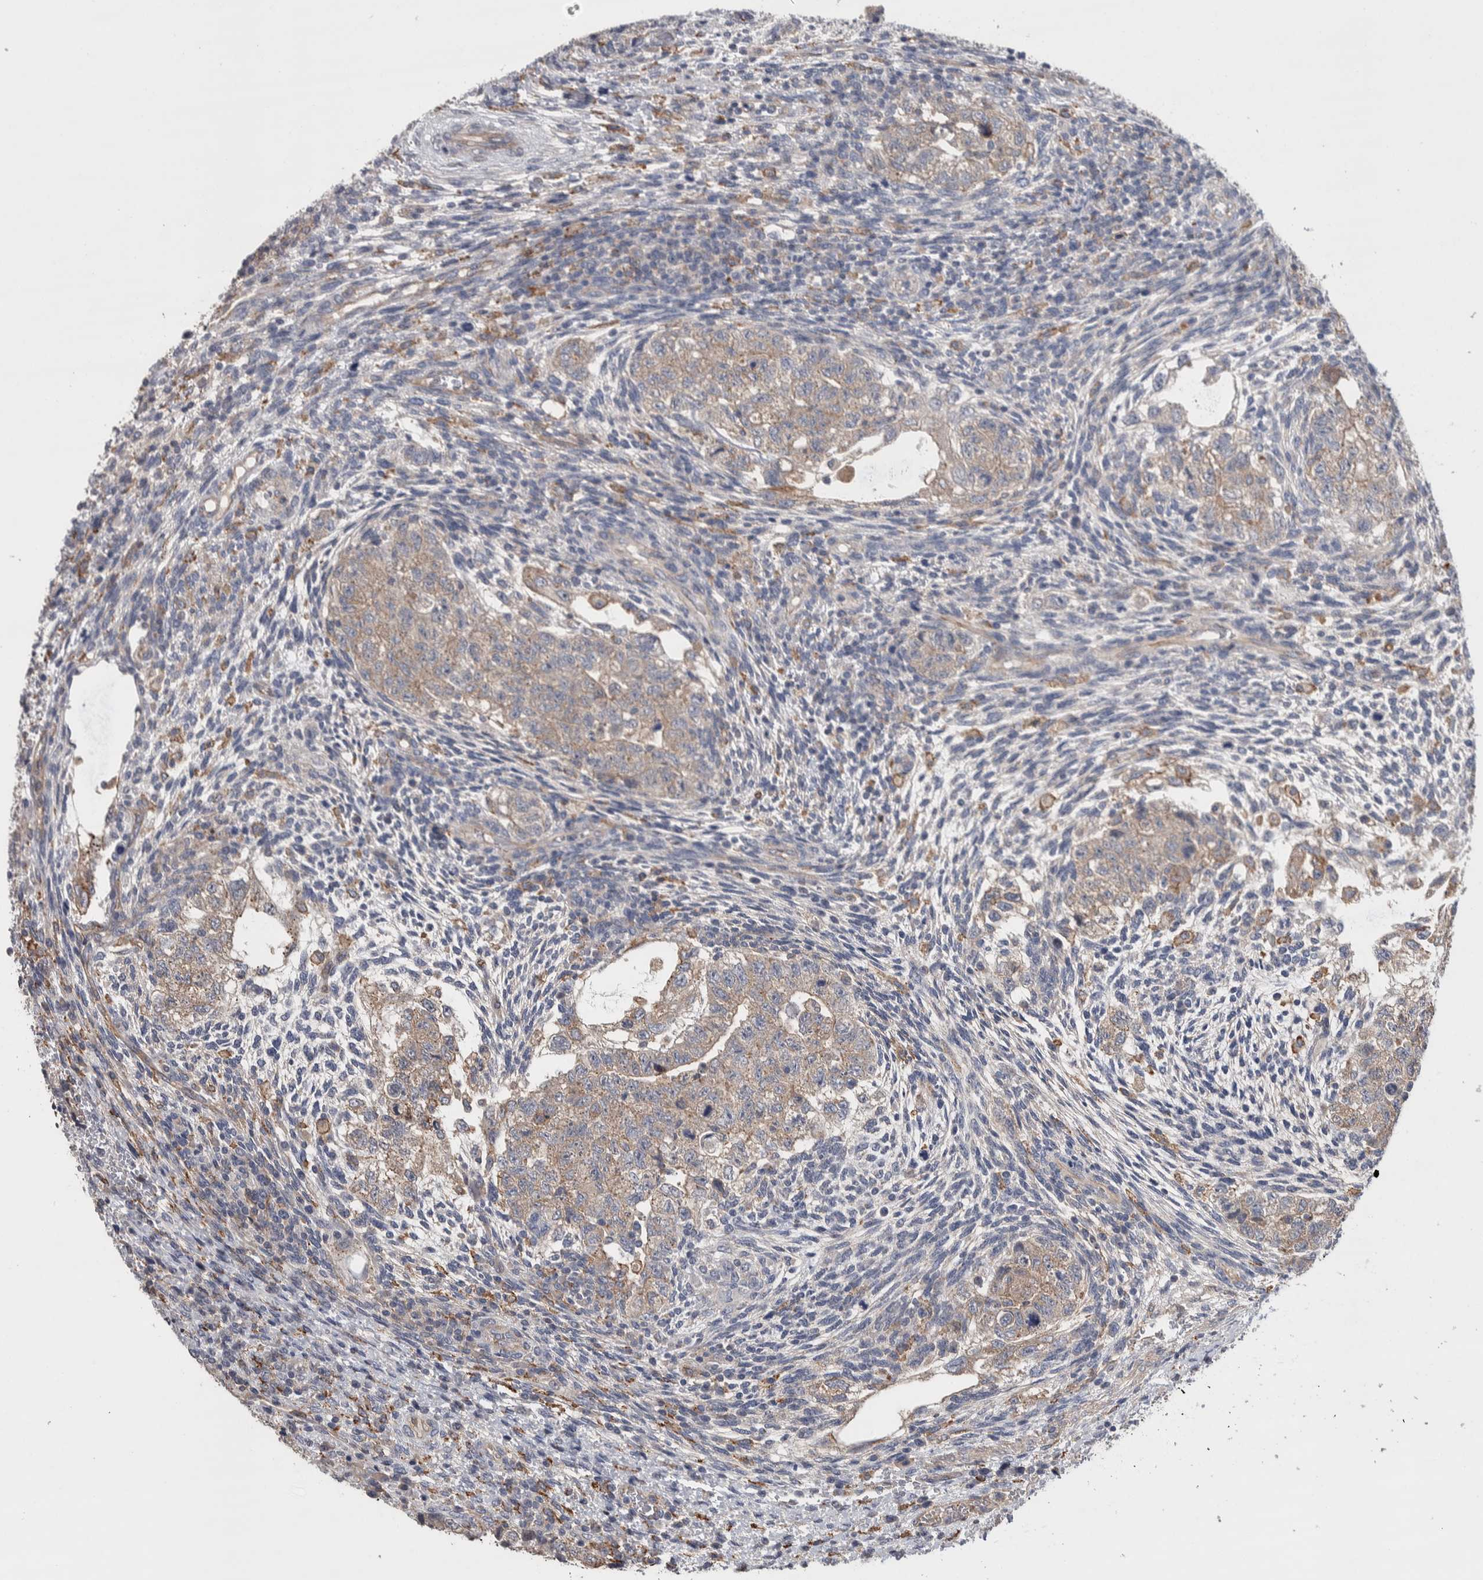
{"staining": {"intensity": "weak", "quantity": ">75%", "location": "cytoplasmic/membranous"}, "tissue": "testis cancer", "cell_type": "Tumor cells", "image_type": "cancer", "snomed": [{"axis": "morphology", "description": "Normal tissue, NOS"}, {"axis": "morphology", "description": "Carcinoma, Embryonal, NOS"}, {"axis": "topography", "description": "Testis"}], "caption": "Weak cytoplasmic/membranous expression for a protein is seen in about >75% of tumor cells of testis cancer (embryonal carcinoma) using immunohistochemistry (IHC).", "gene": "GCNA", "patient": {"sex": "male", "age": 36}}